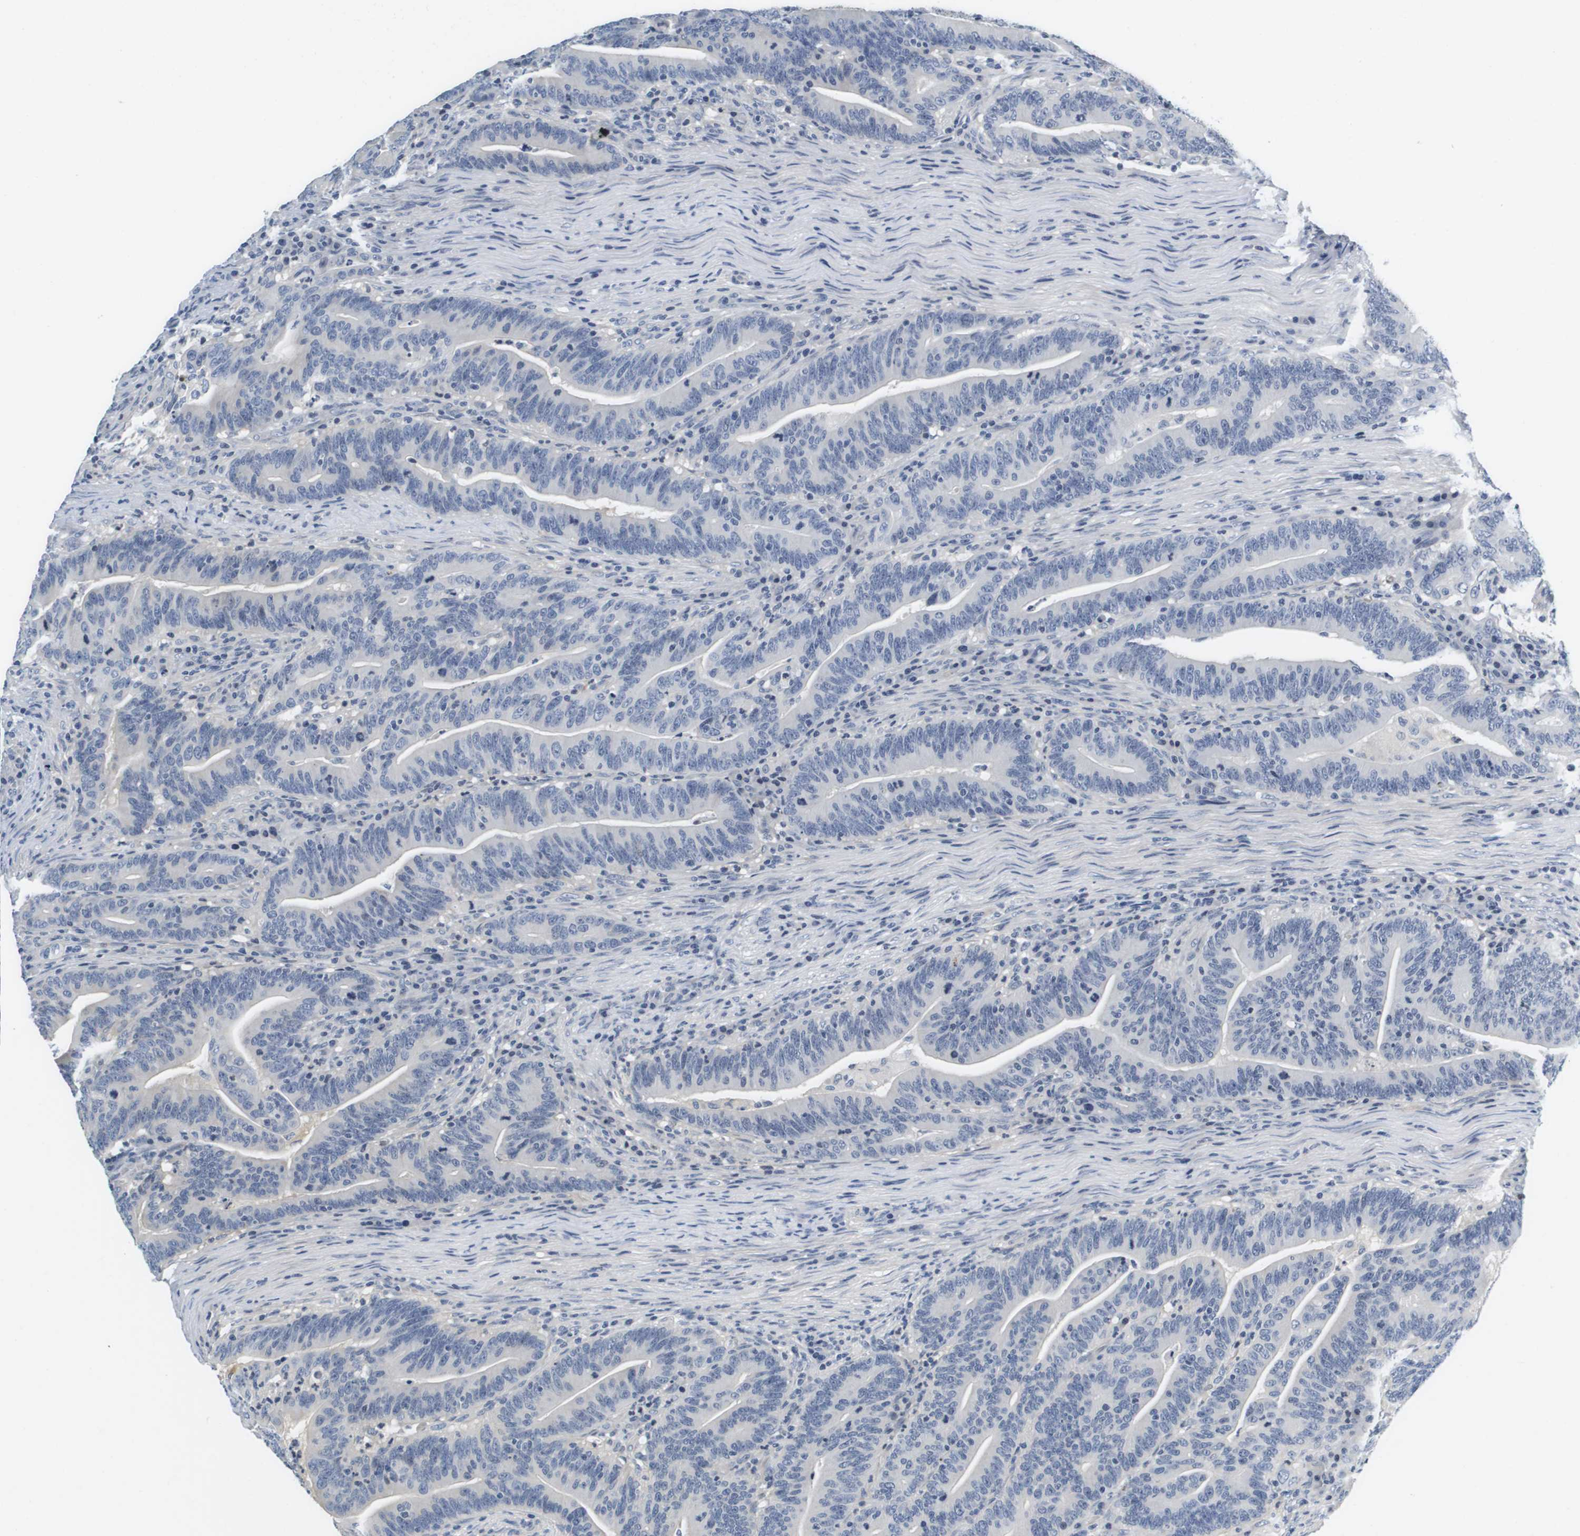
{"staining": {"intensity": "negative", "quantity": "none", "location": "none"}, "tissue": "colorectal cancer", "cell_type": "Tumor cells", "image_type": "cancer", "snomed": [{"axis": "morphology", "description": "Normal tissue, NOS"}, {"axis": "morphology", "description": "Adenocarcinoma, NOS"}, {"axis": "topography", "description": "Colon"}], "caption": "DAB immunohistochemical staining of colorectal adenocarcinoma shows no significant expression in tumor cells.", "gene": "KCNJ5", "patient": {"sex": "female", "age": 66}}